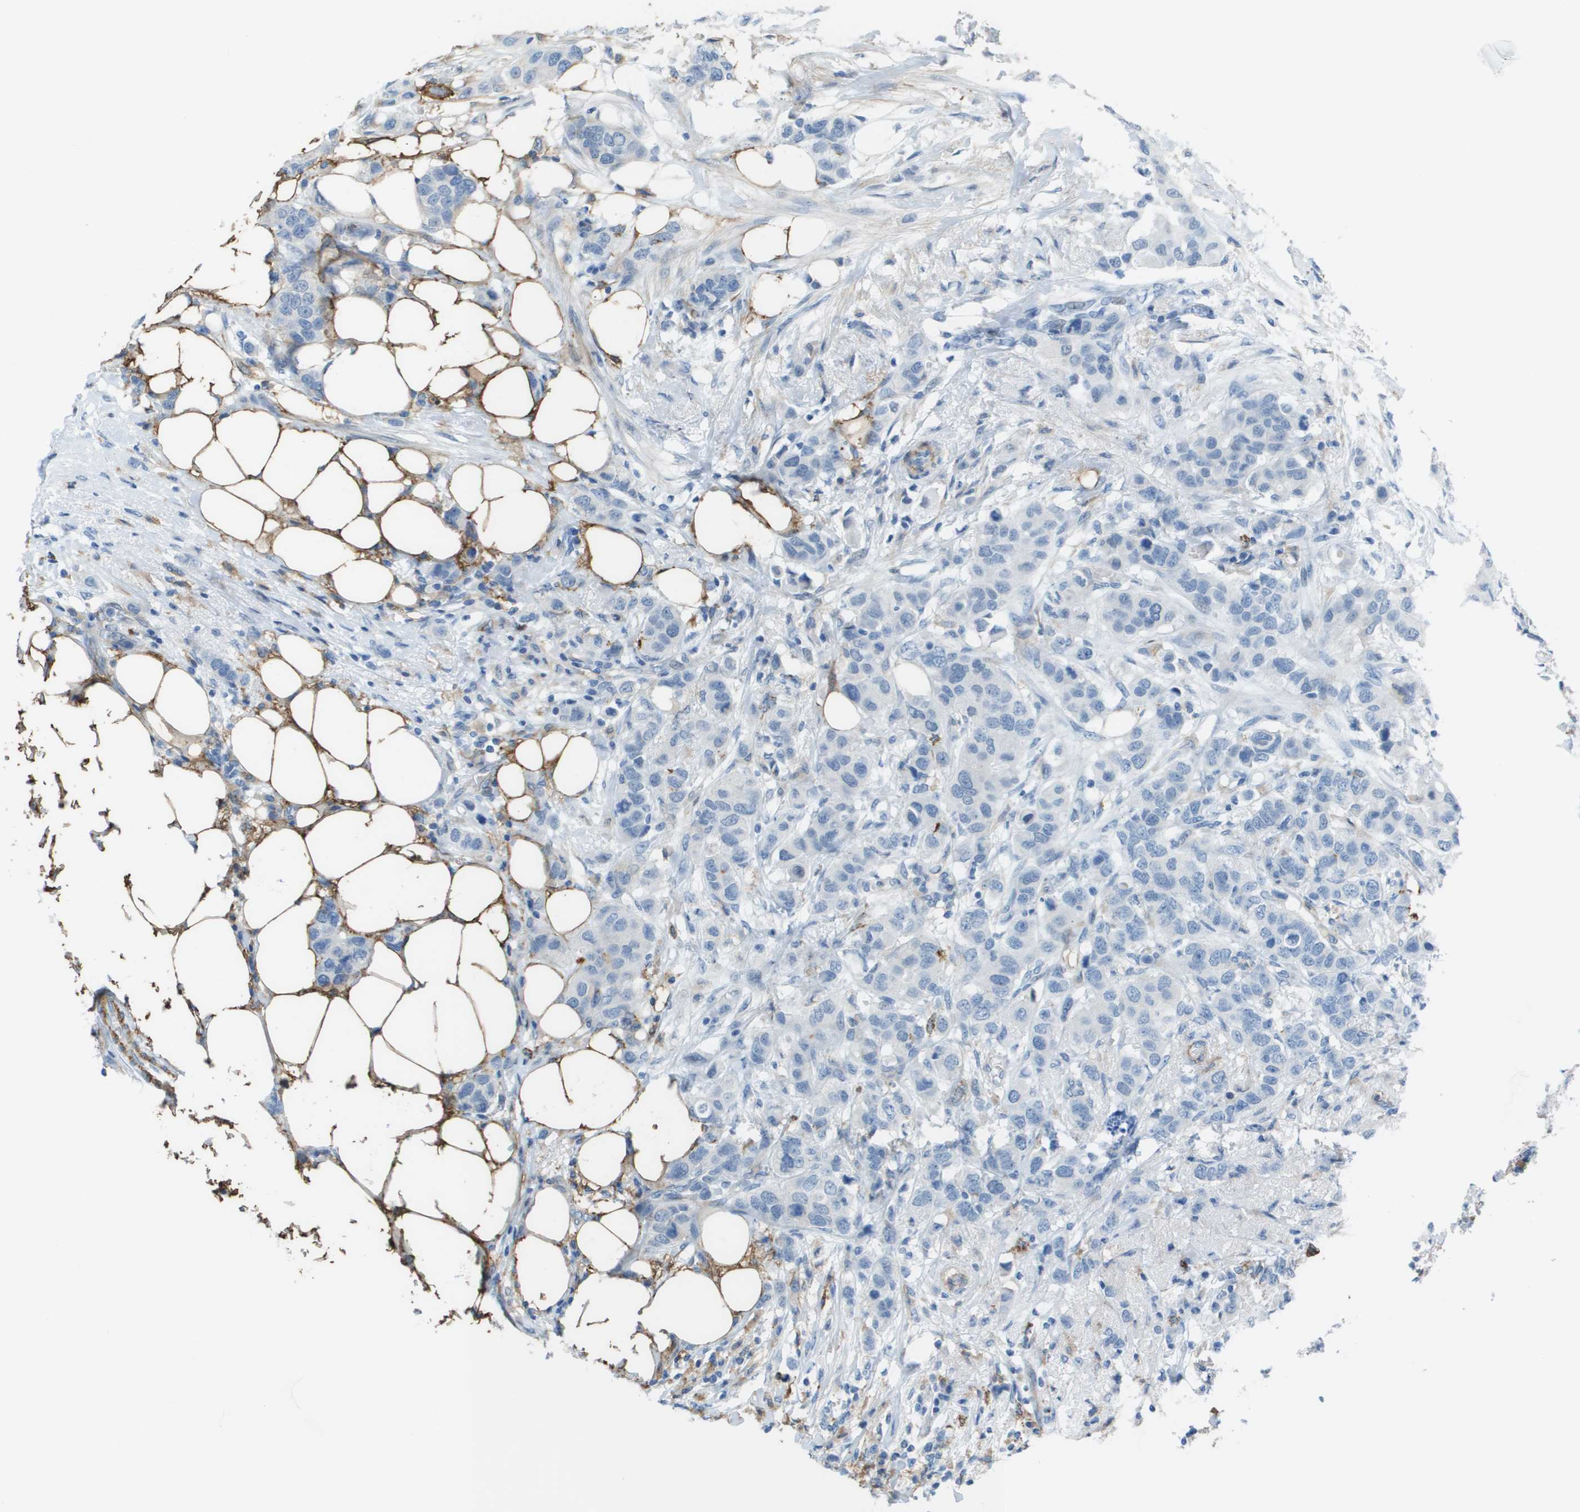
{"staining": {"intensity": "negative", "quantity": "none", "location": "none"}, "tissue": "breast cancer", "cell_type": "Tumor cells", "image_type": "cancer", "snomed": [{"axis": "morphology", "description": "Duct carcinoma"}, {"axis": "topography", "description": "Breast"}], "caption": "Immunohistochemistry (IHC) of breast infiltrating ductal carcinoma exhibits no positivity in tumor cells.", "gene": "ZBTB43", "patient": {"sex": "female", "age": 50}}